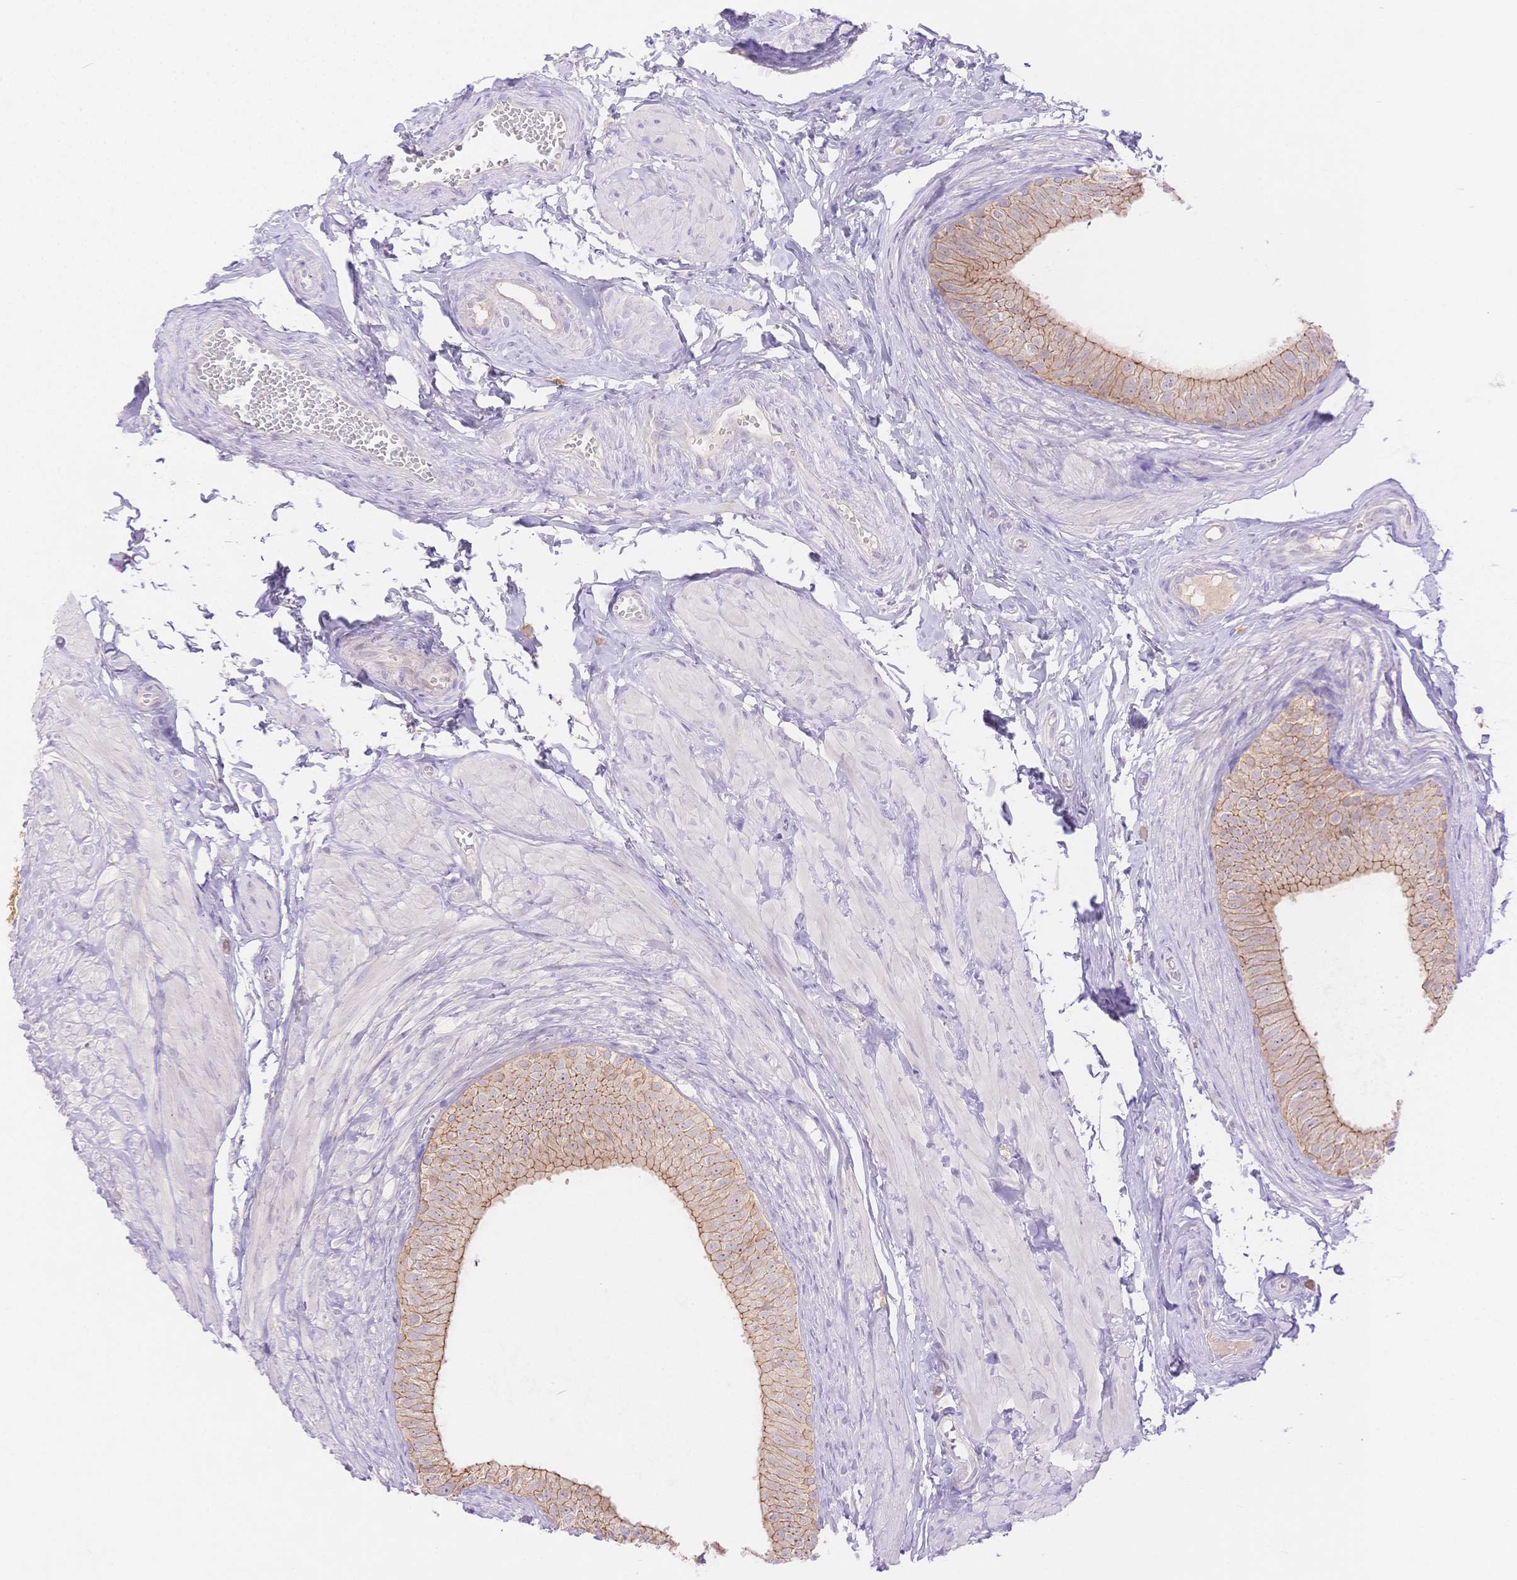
{"staining": {"intensity": "moderate", "quantity": "25%-75%", "location": "cytoplasmic/membranous"}, "tissue": "epididymis", "cell_type": "Glandular cells", "image_type": "normal", "snomed": [{"axis": "morphology", "description": "Normal tissue, NOS"}, {"axis": "topography", "description": "Epididymis, spermatic cord, NOS"}, {"axis": "topography", "description": "Epididymis"}, {"axis": "topography", "description": "Peripheral nerve tissue"}], "caption": "Epididymis stained with immunohistochemistry (IHC) demonstrates moderate cytoplasmic/membranous expression in about 25%-75% of glandular cells.", "gene": "WDR54", "patient": {"sex": "male", "age": 29}}